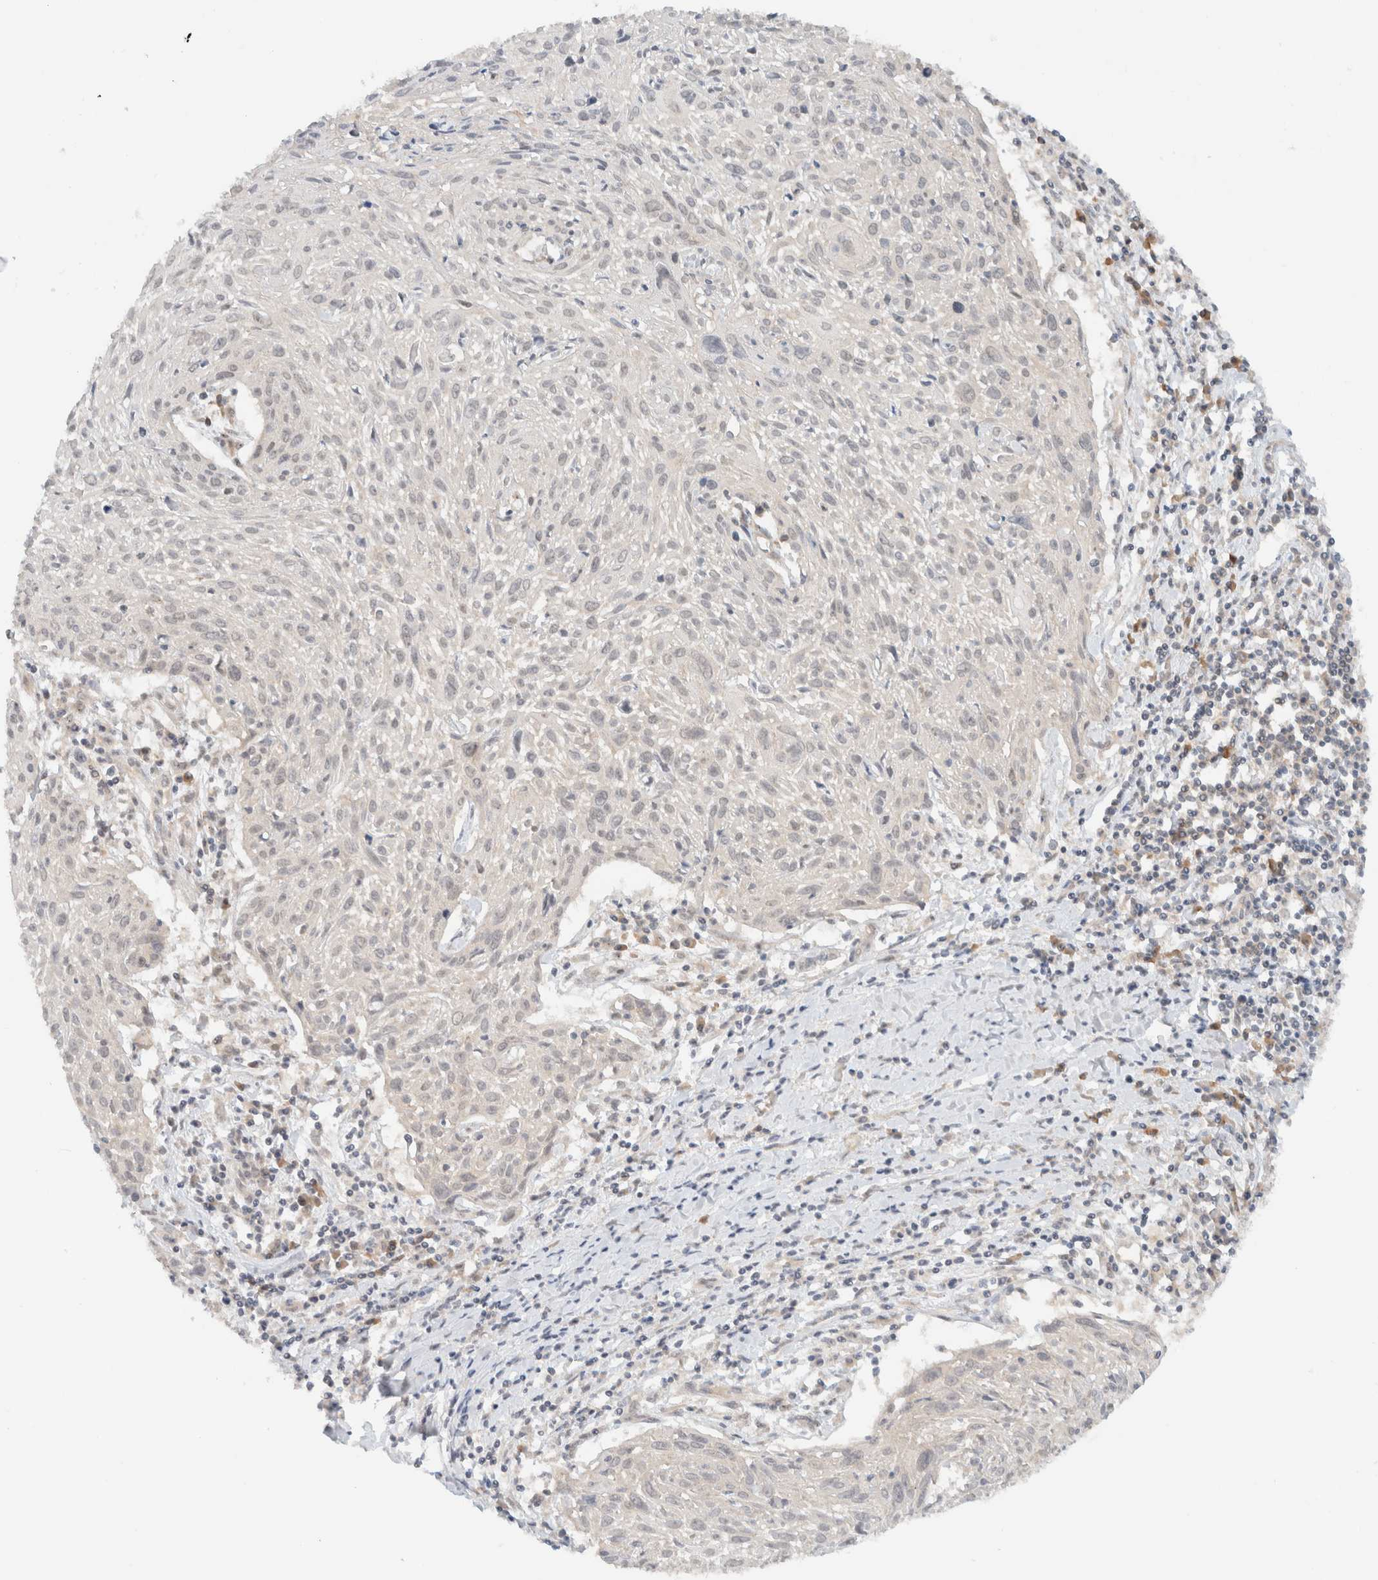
{"staining": {"intensity": "negative", "quantity": "none", "location": "none"}, "tissue": "cervical cancer", "cell_type": "Tumor cells", "image_type": "cancer", "snomed": [{"axis": "morphology", "description": "Squamous cell carcinoma, NOS"}, {"axis": "topography", "description": "Cervix"}], "caption": "An image of human cervical cancer is negative for staining in tumor cells.", "gene": "ARFGEF2", "patient": {"sex": "female", "age": 51}}